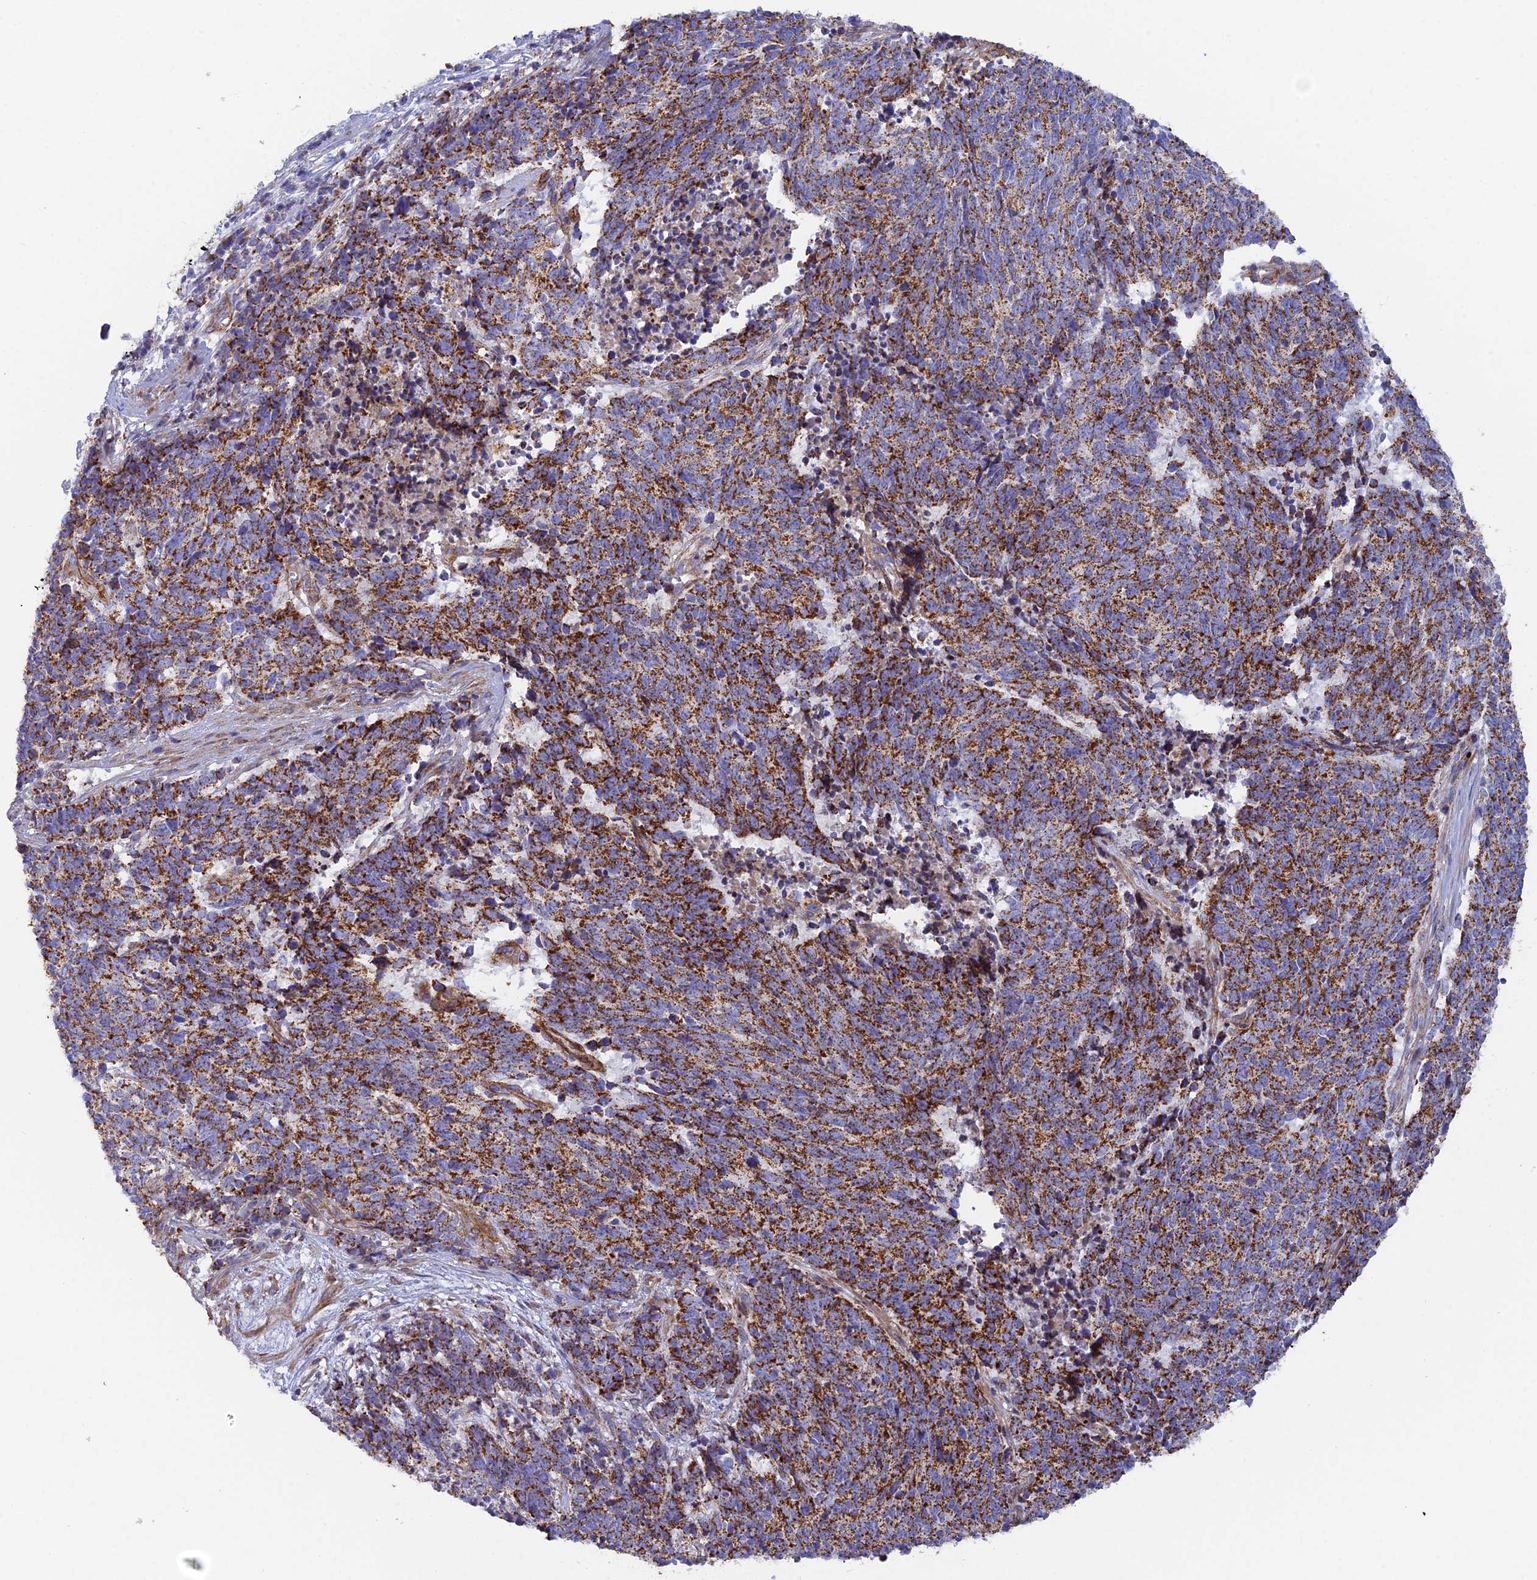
{"staining": {"intensity": "strong", "quantity": ">75%", "location": "cytoplasmic/membranous"}, "tissue": "cervical cancer", "cell_type": "Tumor cells", "image_type": "cancer", "snomed": [{"axis": "morphology", "description": "Squamous cell carcinoma, NOS"}, {"axis": "topography", "description": "Cervix"}], "caption": "A brown stain labels strong cytoplasmic/membranous positivity of a protein in cervical squamous cell carcinoma tumor cells.", "gene": "CSPG4", "patient": {"sex": "female", "age": 29}}